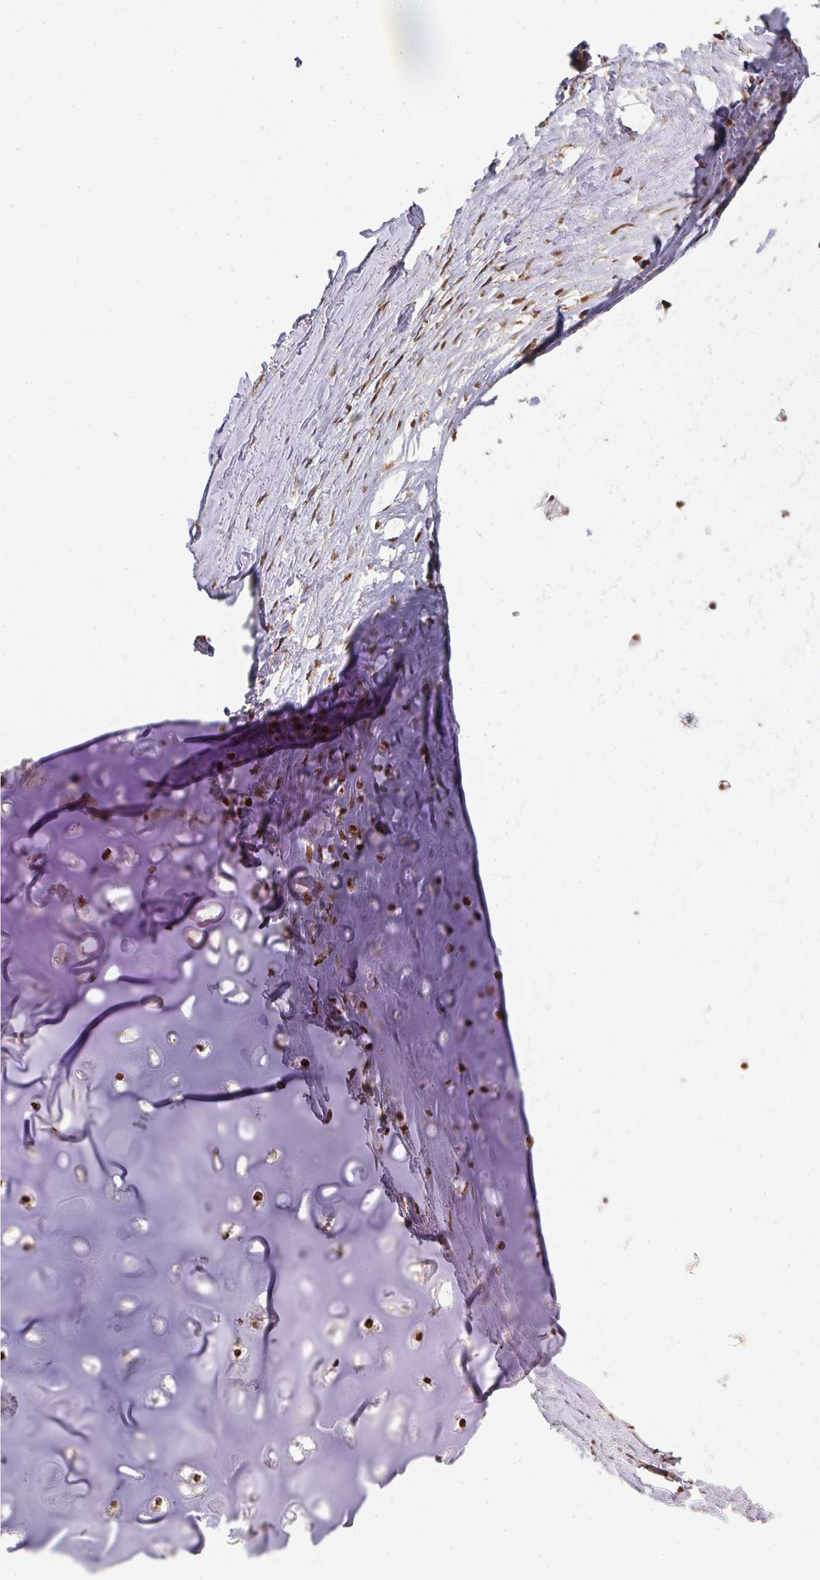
{"staining": {"intensity": "strong", "quantity": ">75%", "location": "nuclear"}, "tissue": "soft tissue", "cell_type": "Chondrocytes", "image_type": "normal", "snomed": [{"axis": "morphology", "description": "Normal tissue, NOS"}, {"axis": "topography", "description": "Cartilage tissue"}, {"axis": "topography", "description": "Bronchus"}], "caption": "Strong nuclear positivity is present in about >75% of chondrocytes in normal soft tissue. Immunohistochemistry stains the protein in brown and the nuclei are stained blue.", "gene": "DIDO1", "patient": {"sex": "male", "age": 56}}